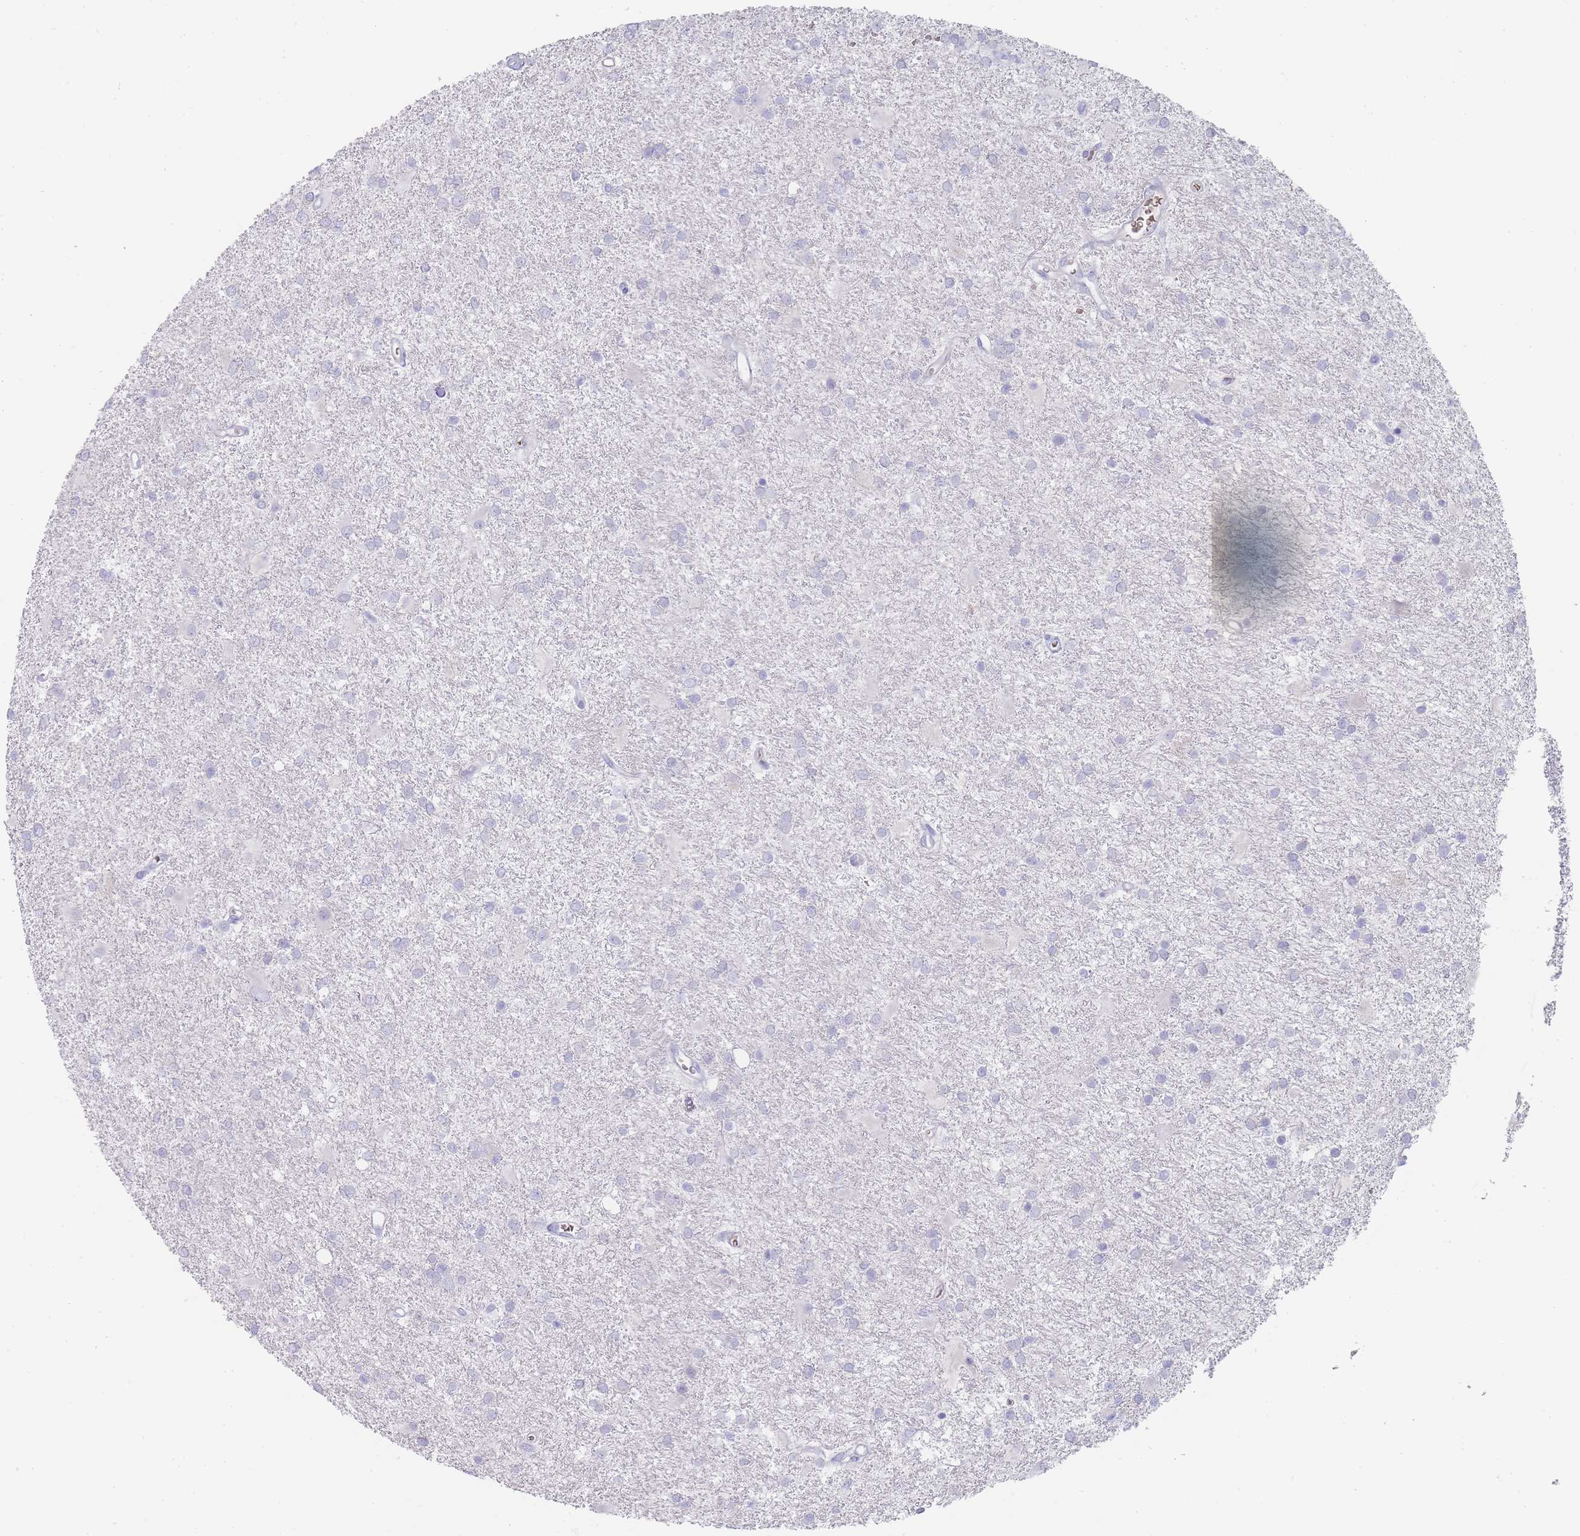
{"staining": {"intensity": "negative", "quantity": "none", "location": "none"}, "tissue": "glioma", "cell_type": "Tumor cells", "image_type": "cancer", "snomed": [{"axis": "morphology", "description": "Glioma, malignant, High grade"}, {"axis": "topography", "description": "Brain"}], "caption": "Immunohistochemical staining of human malignant glioma (high-grade) reveals no significant staining in tumor cells. Brightfield microscopy of immunohistochemistry (IHC) stained with DAB (brown) and hematoxylin (blue), captured at high magnification.", "gene": "HBG2", "patient": {"sex": "female", "age": 50}}